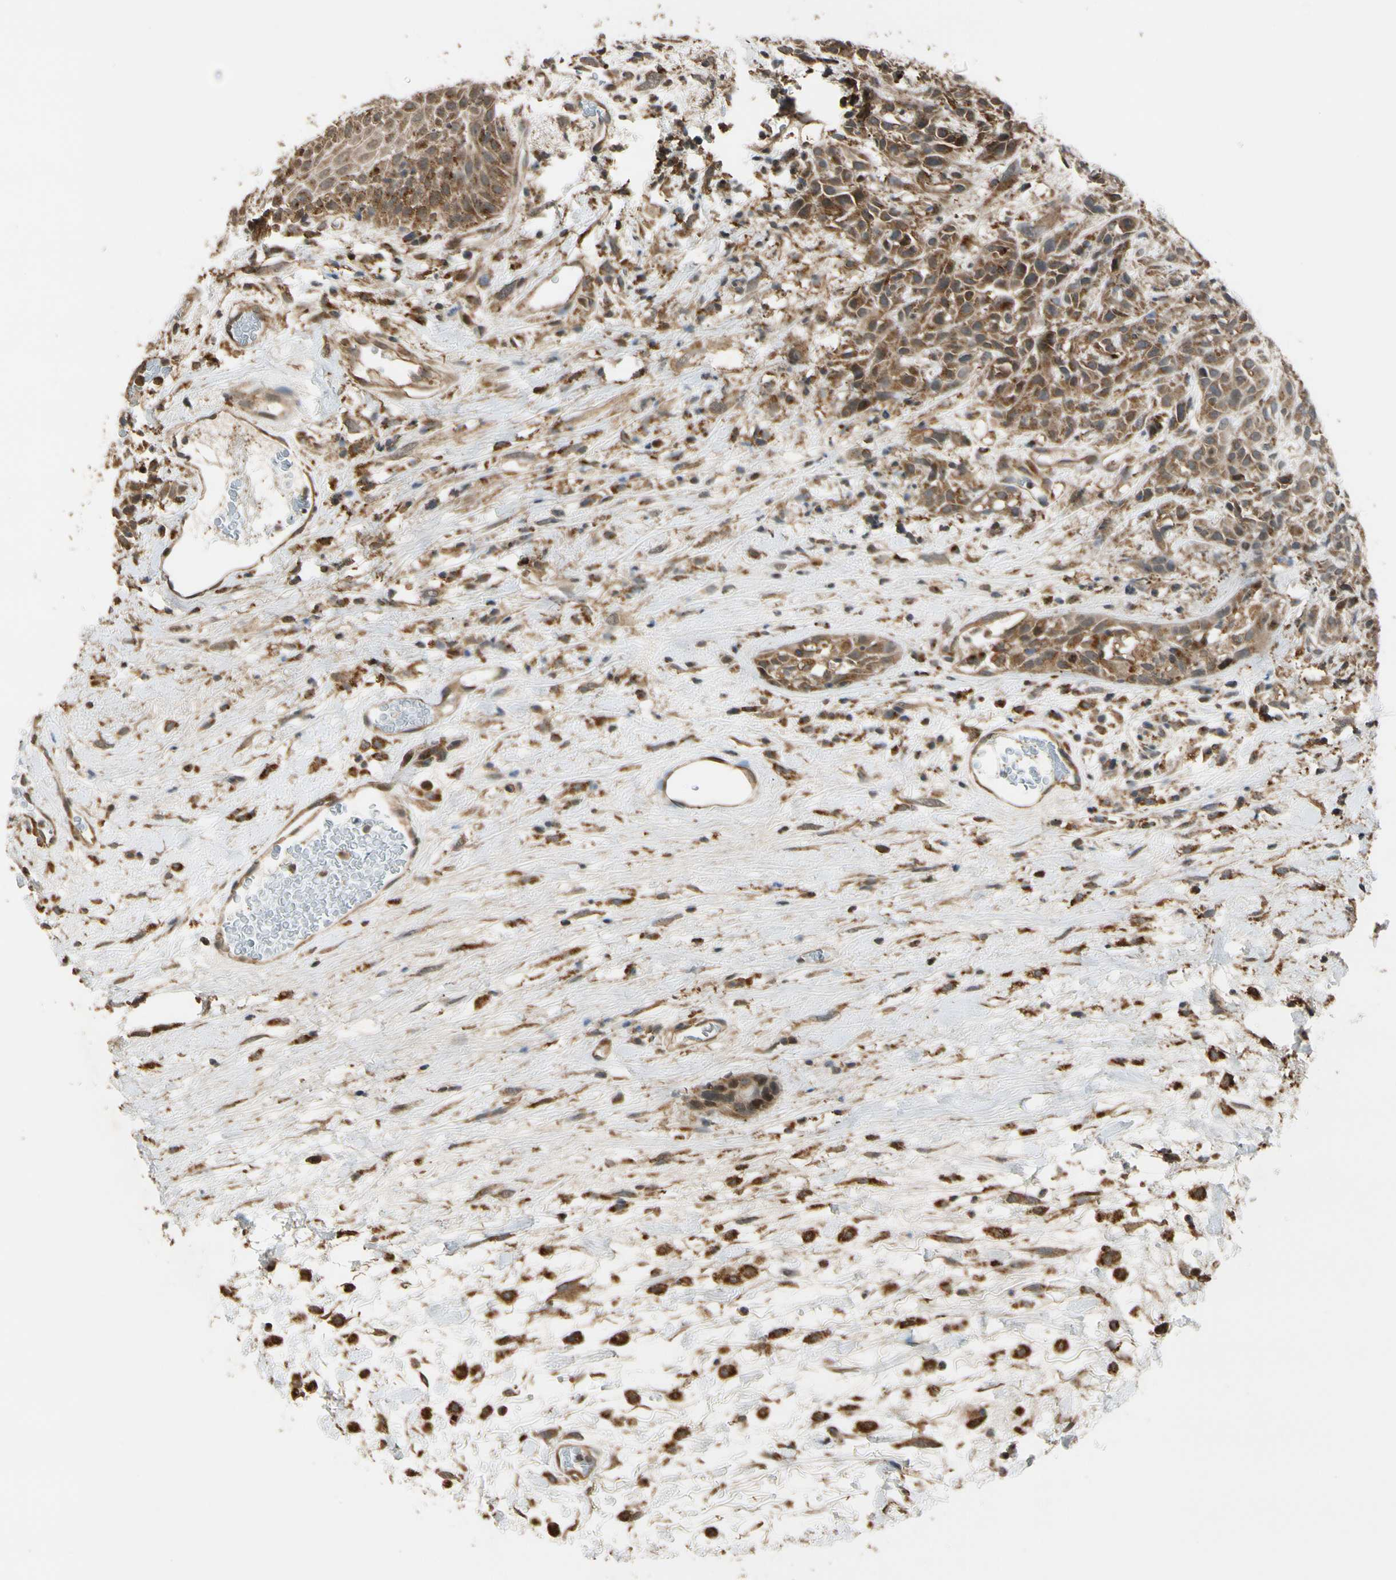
{"staining": {"intensity": "moderate", "quantity": ">75%", "location": "cytoplasmic/membranous"}, "tissue": "head and neck cancer", "cell_type": "Tumor cells", "image_type": "cancer", "snomed": [{"axis": "morphology", "description": "Normal tissue, NOS"}, {"axis": "morphology", "description": "Squamous cell carcinoma, NOS"}, {"axis": "topography", "description": "Cartilage tissue"}, {"axis": "topography", "description": "Head-Neck"}], "caption": "This photomicrograph demonstrates immunohistochemistry staining of head and neck squamous cell carcinoma, with medium moderate cytoplasmic/membranous staining in about >75% of tumor cells.", "gene": "LAMTOR1", "patient": {"sex": "male", "age": 62}}